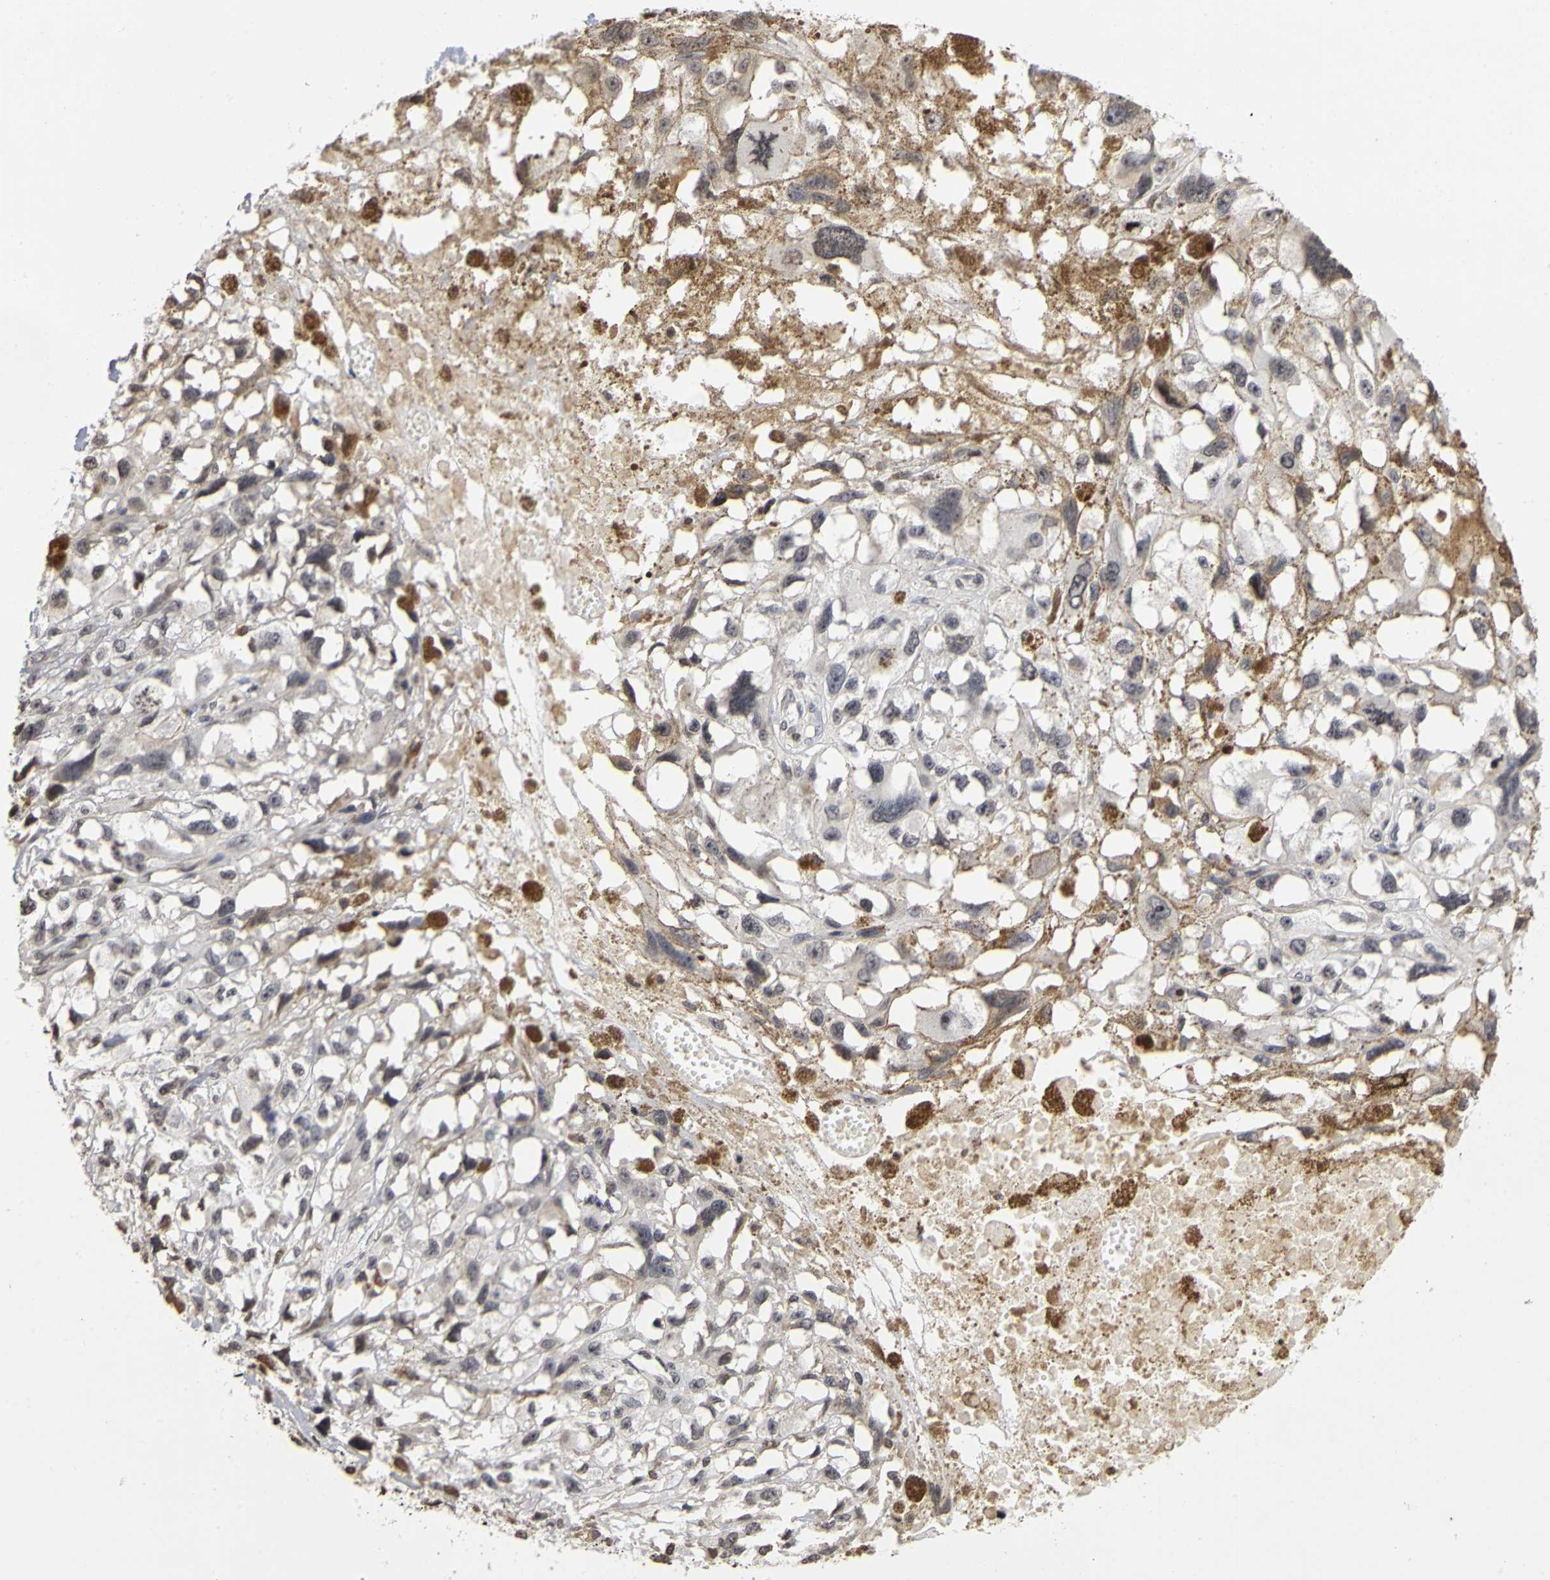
{"staining": {"intensity": "negative", "quantity": "none", "location": "none"}, "tissue": "melanoma", "cell_type": "Tumor cells", "image_type": "cancer", "snomed": [{"axis": "morphology", "description": "Malignant melanoma, Metastatic site"}, {"axis": "topography", "description": "Lymph node"}], "caption": "IHC of melanoma shows no positivity in tumor cells.", "gene": "ERCC2", "patient": {"sex": "male", "age": 59}}